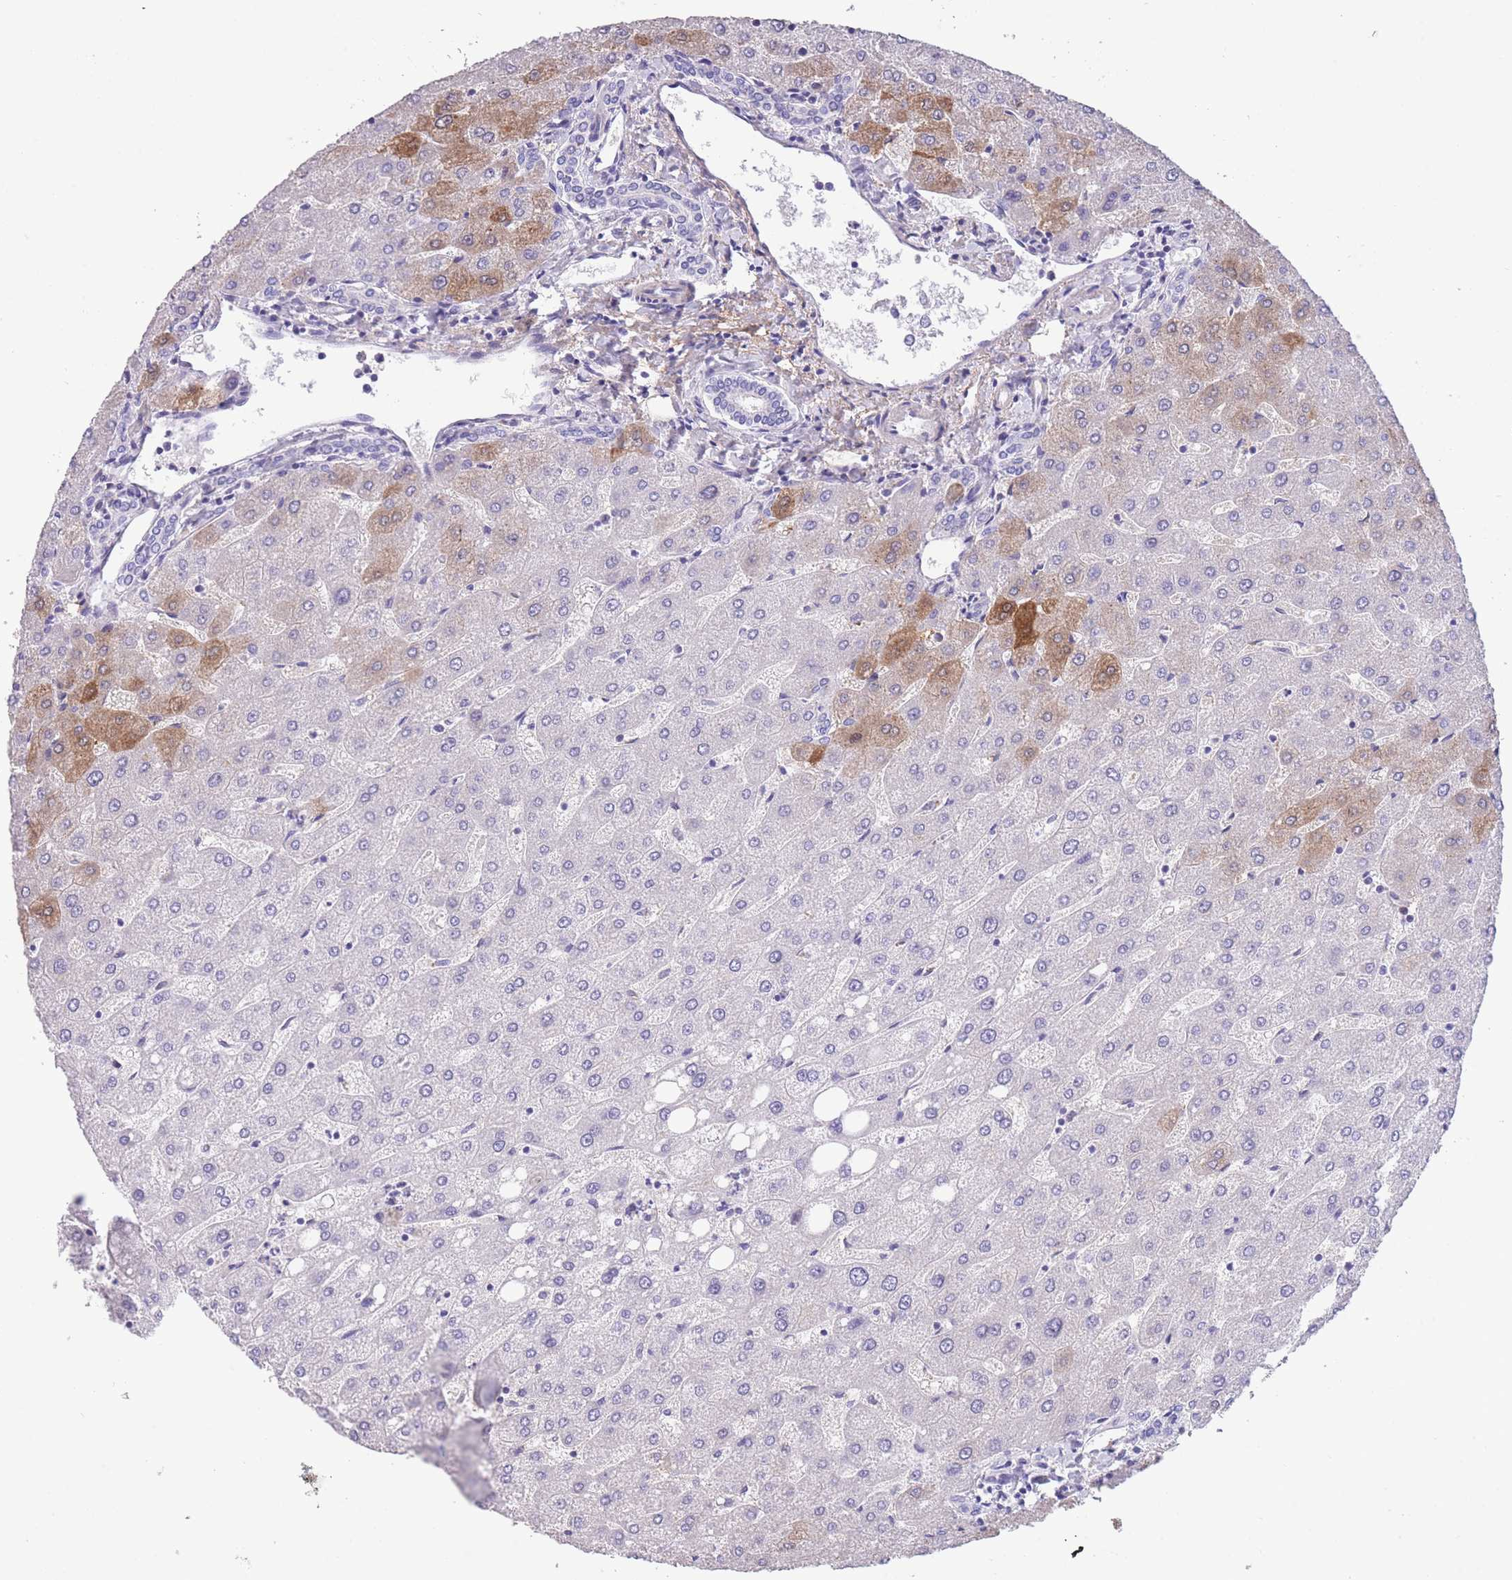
{"staining": {"intensity": "negative", "quantity": "none", "location": "none"}, "tissue": "liver", "cell_type": "Cholangiocytes", "image_type": "normal", "snomed": [{"axis": "morphology", "description": "Normal tissue, NOS"}, {"axis": "topography", "description": "Liver"}], "caption": "Immunohistochemistry photomicrograph of normal liver: liver stained with DAB shows no significant protein expression in cholangiocytes. (DAB immunohistochemistry (IHC) visualized using brightfield microscopy, high magnification).", "gene": "RAI2", "patient": {"sex": "male", "age": 67}}